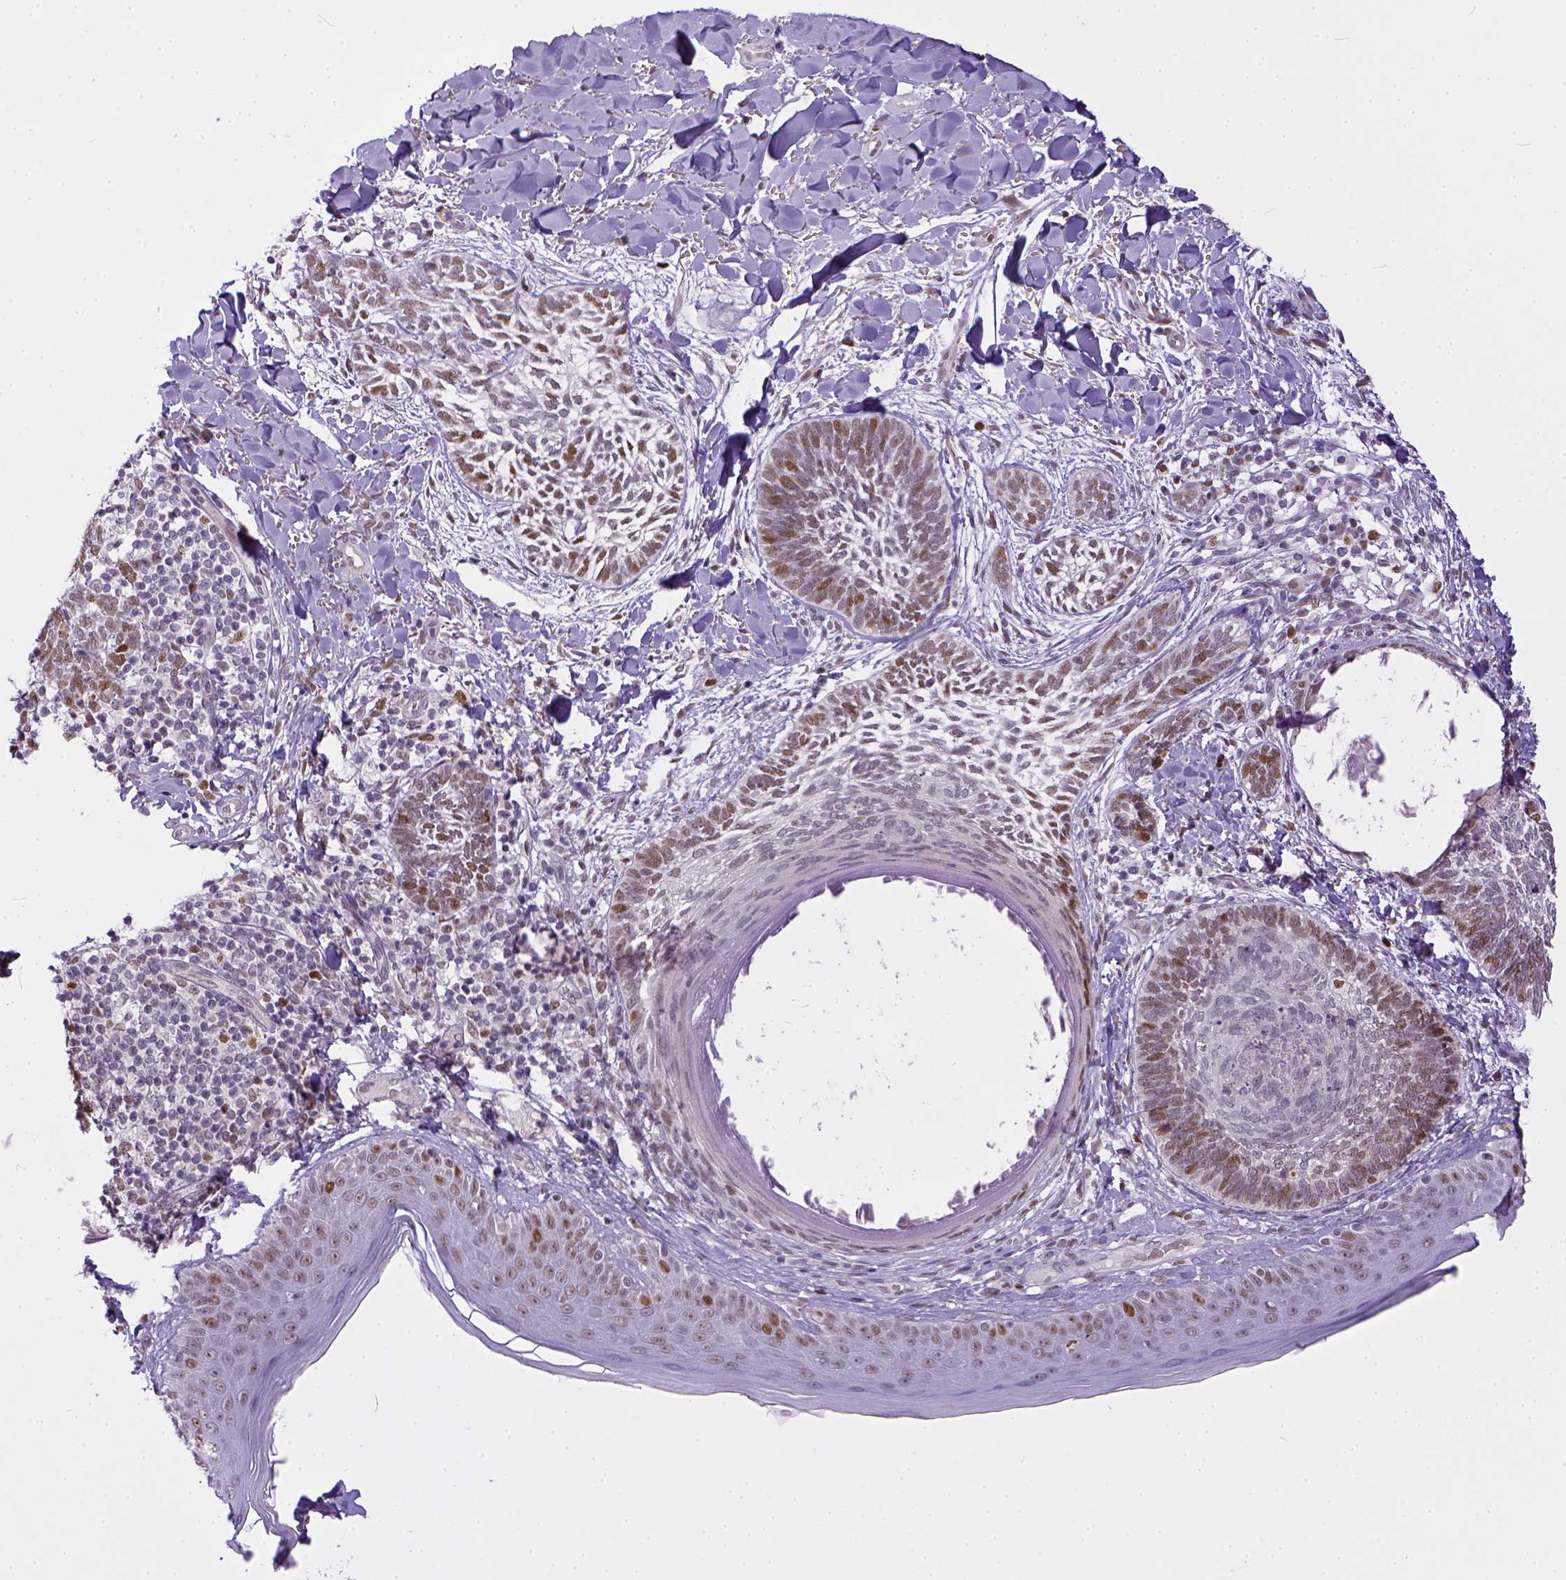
{"staining": {"intensity": "moderate", "quantity": ">75%", "location": "nuclear"}, "tissue": "skin cancer", "cell_type": "Tumor cells", "image_type": "cancer", "snomed": [{"axis": "morphology", "description": "Normal tissue, NOS"}, {"axis": "morphology", "description": "Basal cell carcinoma"}, {"axis": "topography", "description": "Skin"}], "caption": "Protein expression analysis of skin cancer (basal cell carcinoma) reveals moderate nuclear positivity in approximately >75% of tumor cells. (IHC, brightfield microscopy, high magnification).", "gene": "ERCC1", "patient": {"sex": "male", "age": 46}}